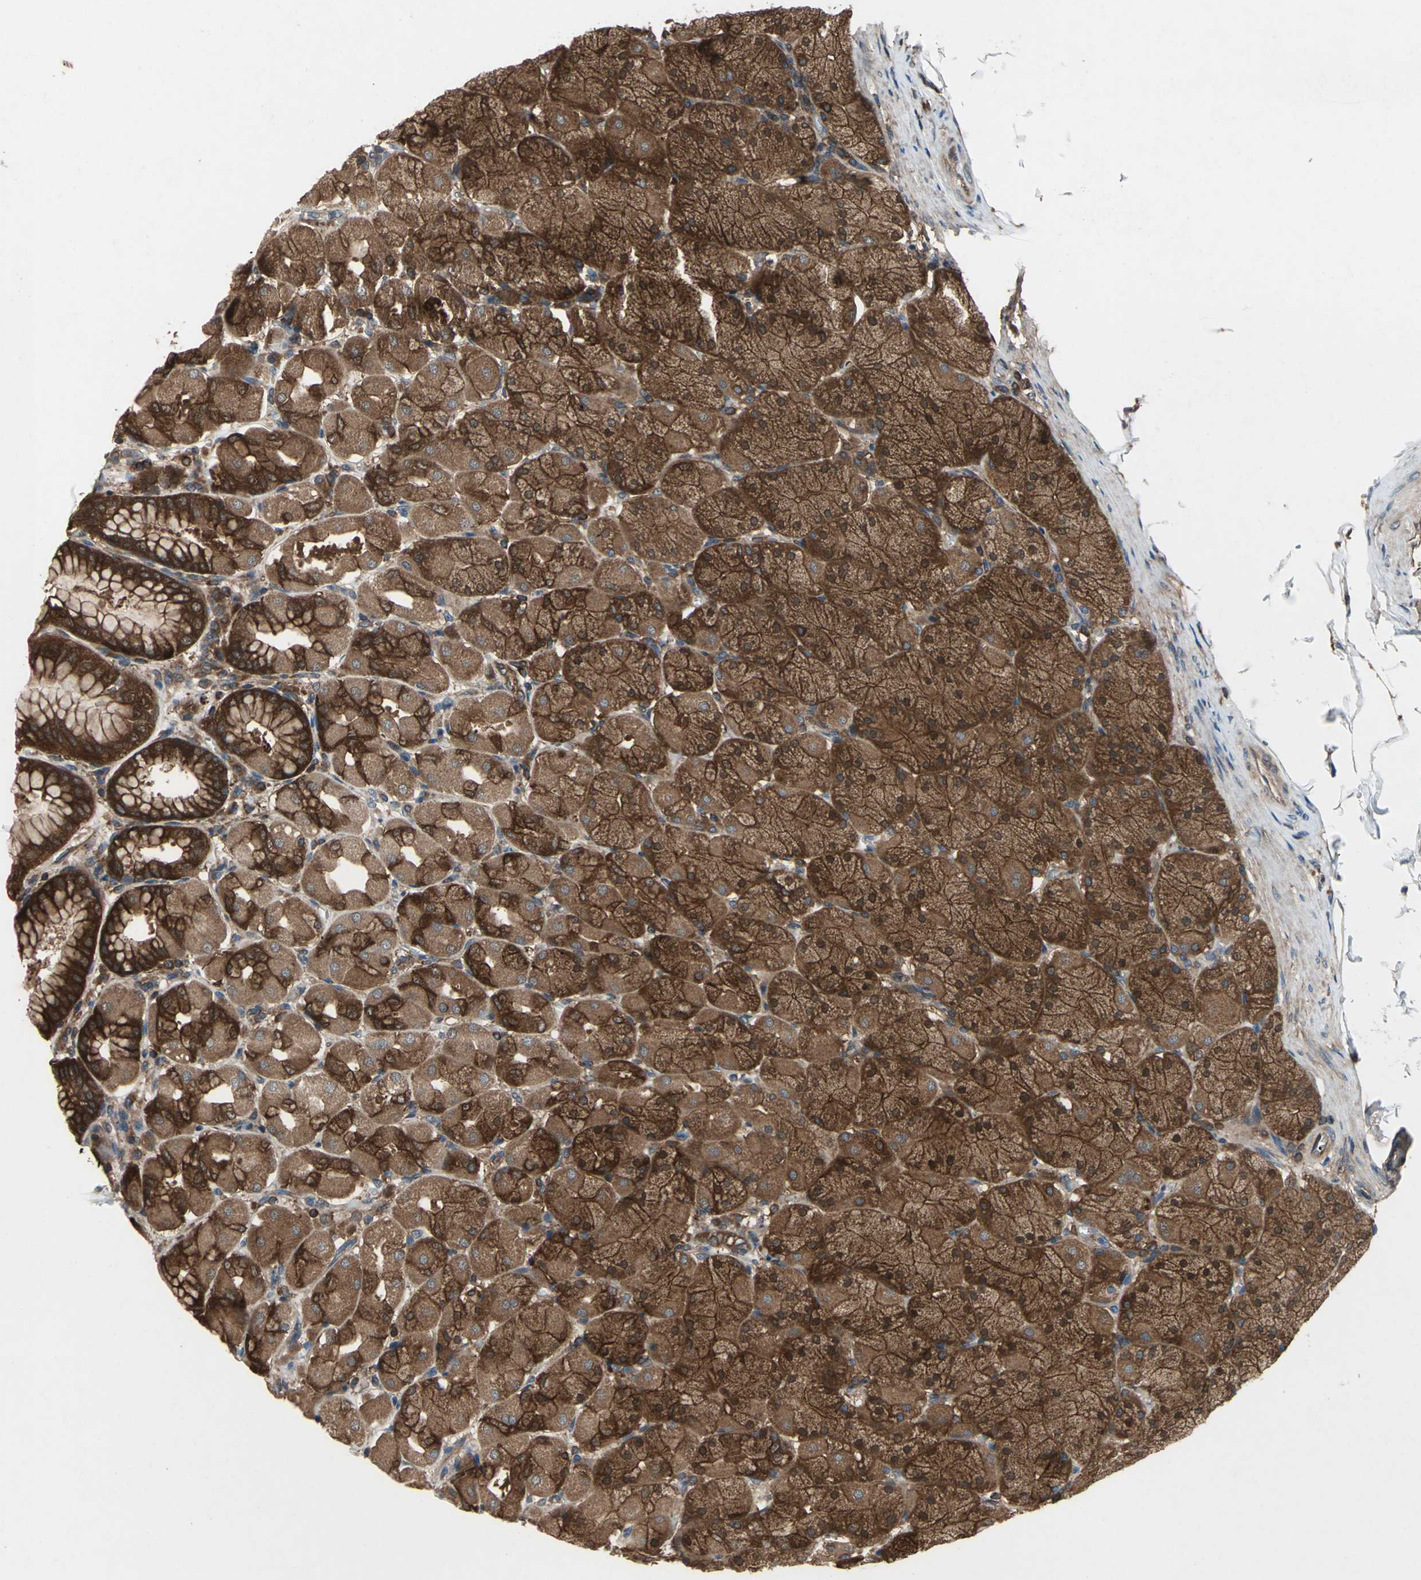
{"staining": {"intensity": "strong", "quantity": ">75%", "location": "cytoplasmic/membranous"}, "tissue": "stomach", "cell_type": "Glandular cells", "image_type": "normal", "snomed": [{"axis": "morphology", "description": "Normal tissue, NOS"}, {"axis": "topography", "description": "Stomach, upper"}], "caption": "Normal stomach exhibits strong cytoplasmic/membranous expression in about >75% of glandular cells, visualized by immunohistochemistry.", "gene": "CAPN1", "patient": {"sex": "female", "age": 56}}